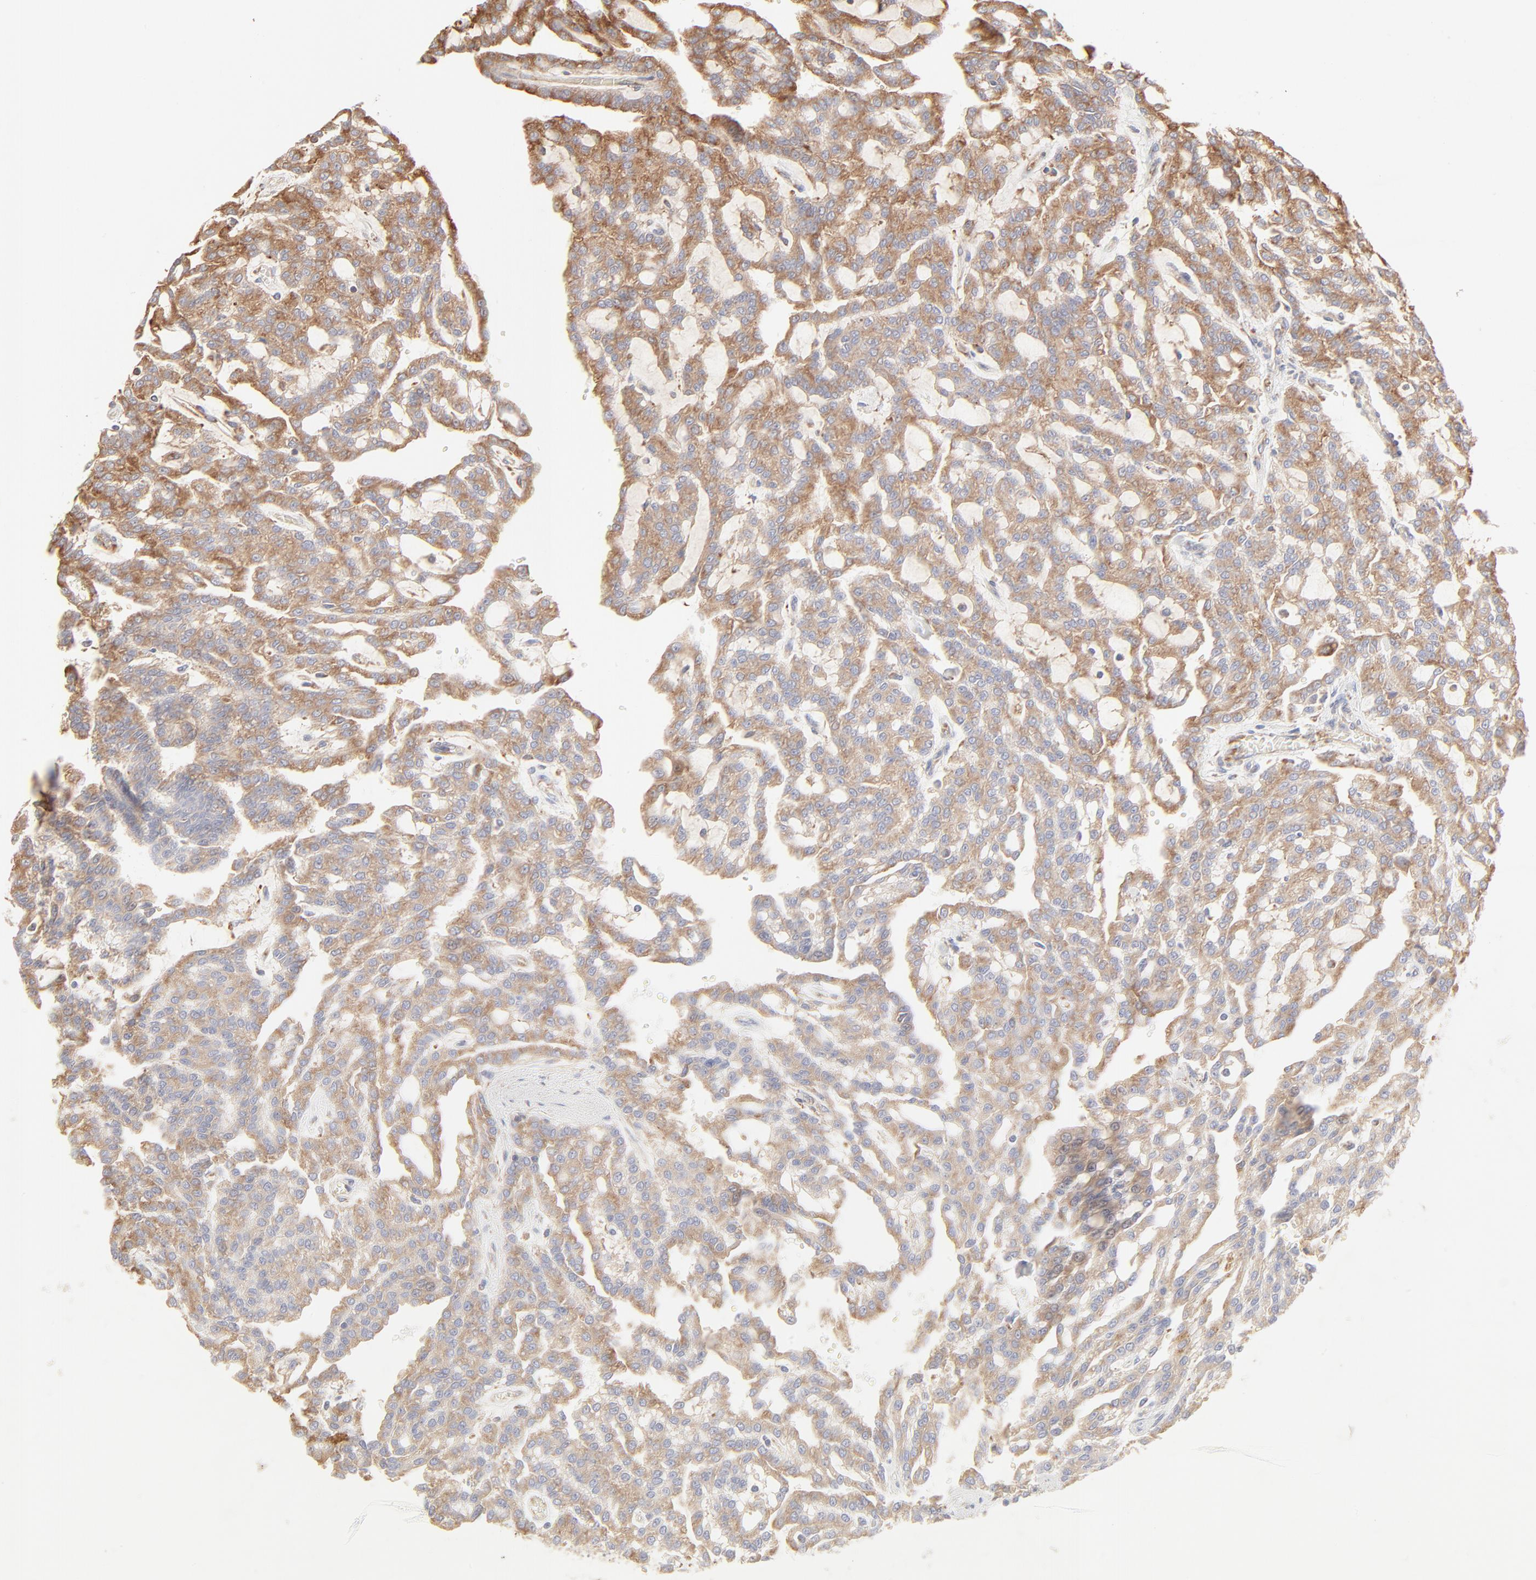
{"staining": {"intensity": "weak", "quantity": ">75%", "location": "cytoplasmic/membranous"}, "tissue": "renal cancer", "cell_type": "Tumor cells", "image_type": "cancer", "snomed": [{"axis": "morphology", "description": "Adenocarcinoma, NOS"}, {"axis": "topography", "description": "Kidney"}], "caption": "This is a photomicrograph of immunohistochemistry staining of renal adenocarcinoma, which shows weak positivity in the cytoplasmic/membranous of tumor cells.", "gene": "RPS20", "patient": {"sex": "male", "age": 63}}